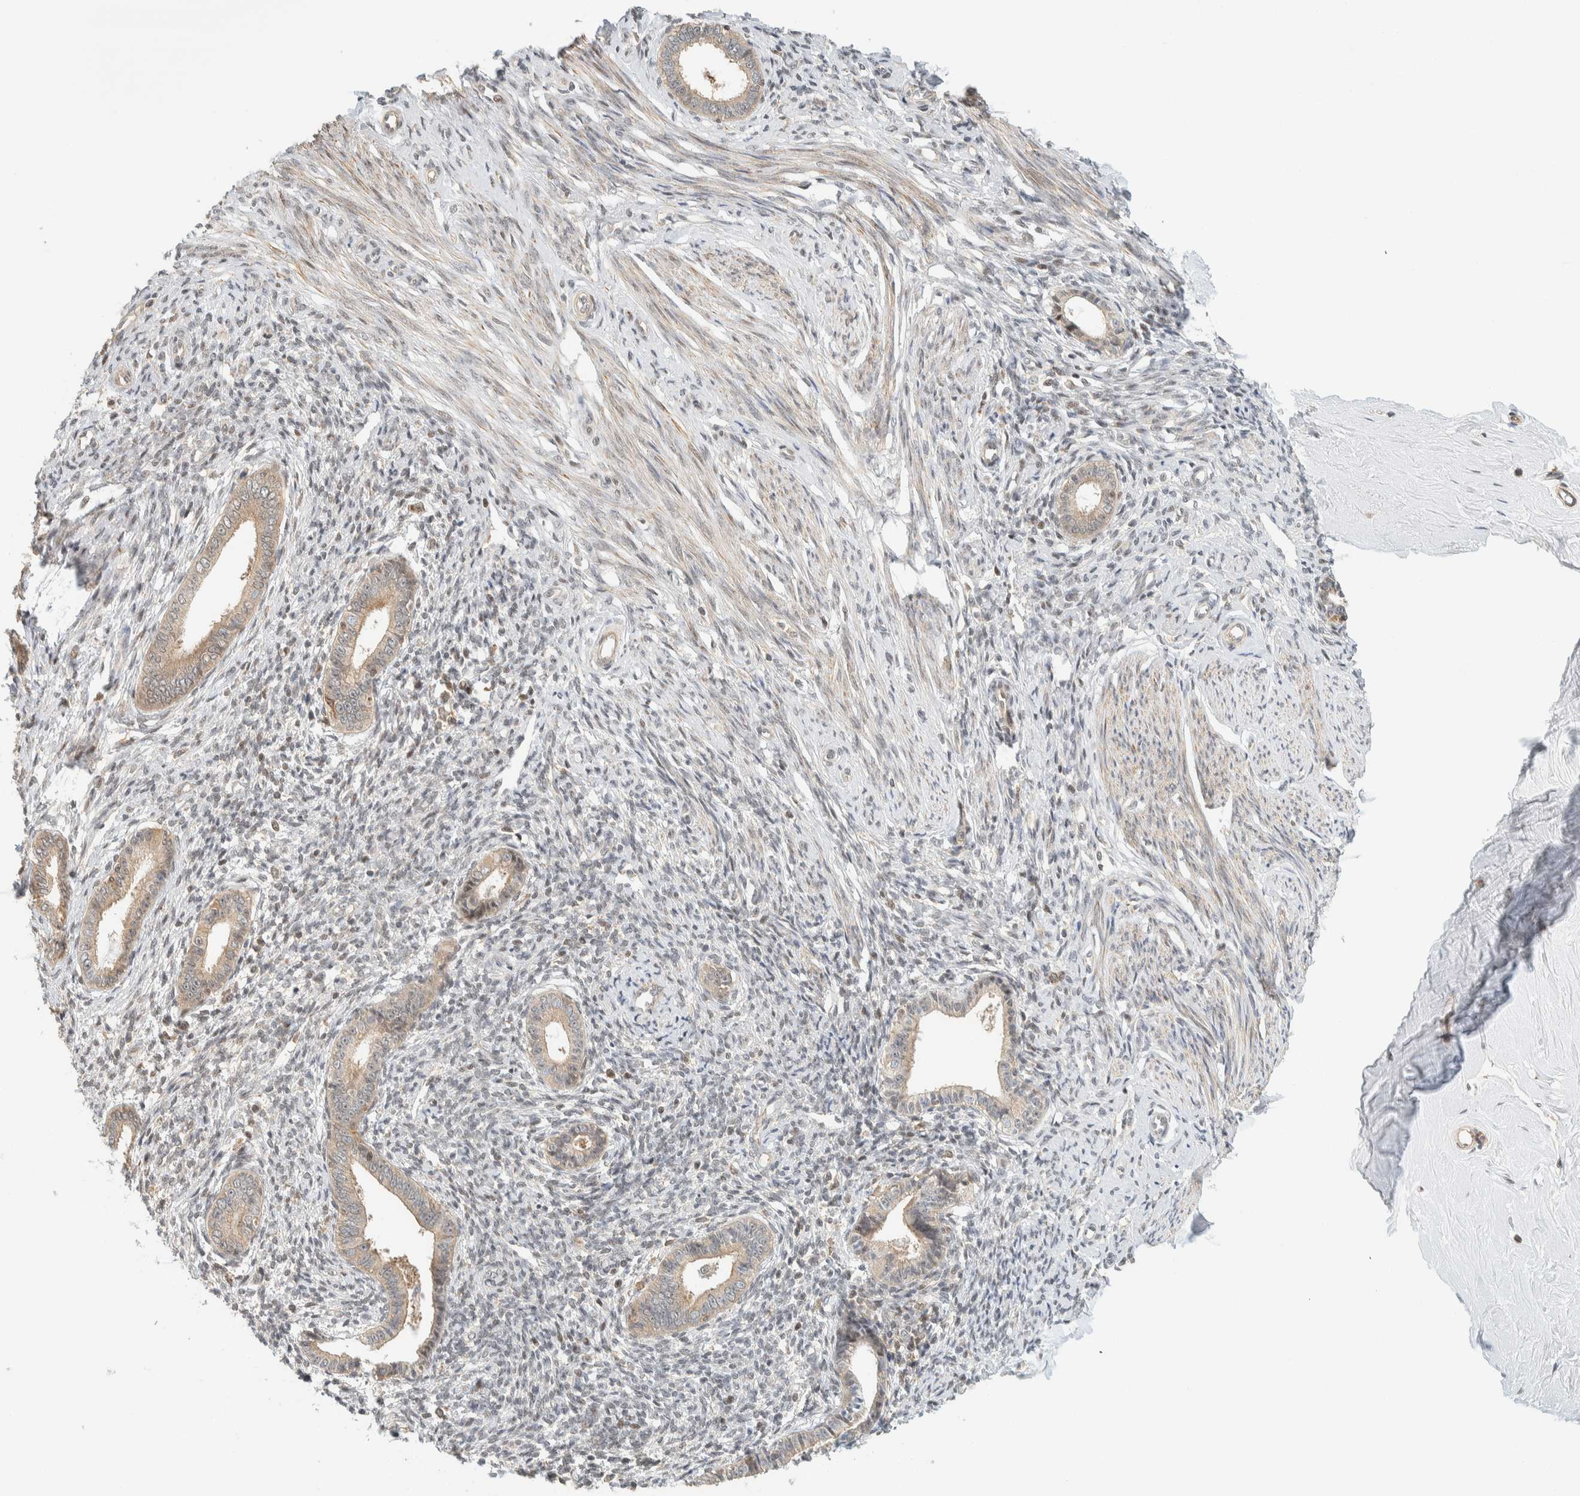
{"staining": {"intensity": "weak", "quantity": "25%-75%", "location": "nuclear"}, "tissue": "endometrium", "cell_type": "Cells in endometrial stroma", "image_type": "normal", "snomed": [{"axis": "morphology", "description": "Normal tissue, NOS"}, {"axis": "topography", "description": "Endometrium"}], "caption": "Immunohistochemical staining of unremarkable human endometrium displays 25%-75% levels of weak nuclear protein positivity in about 25%-75% of cells in endometrial stroma.", "gene": "ARFGEF1", "patient": {"sex": "female", "age": 56}}